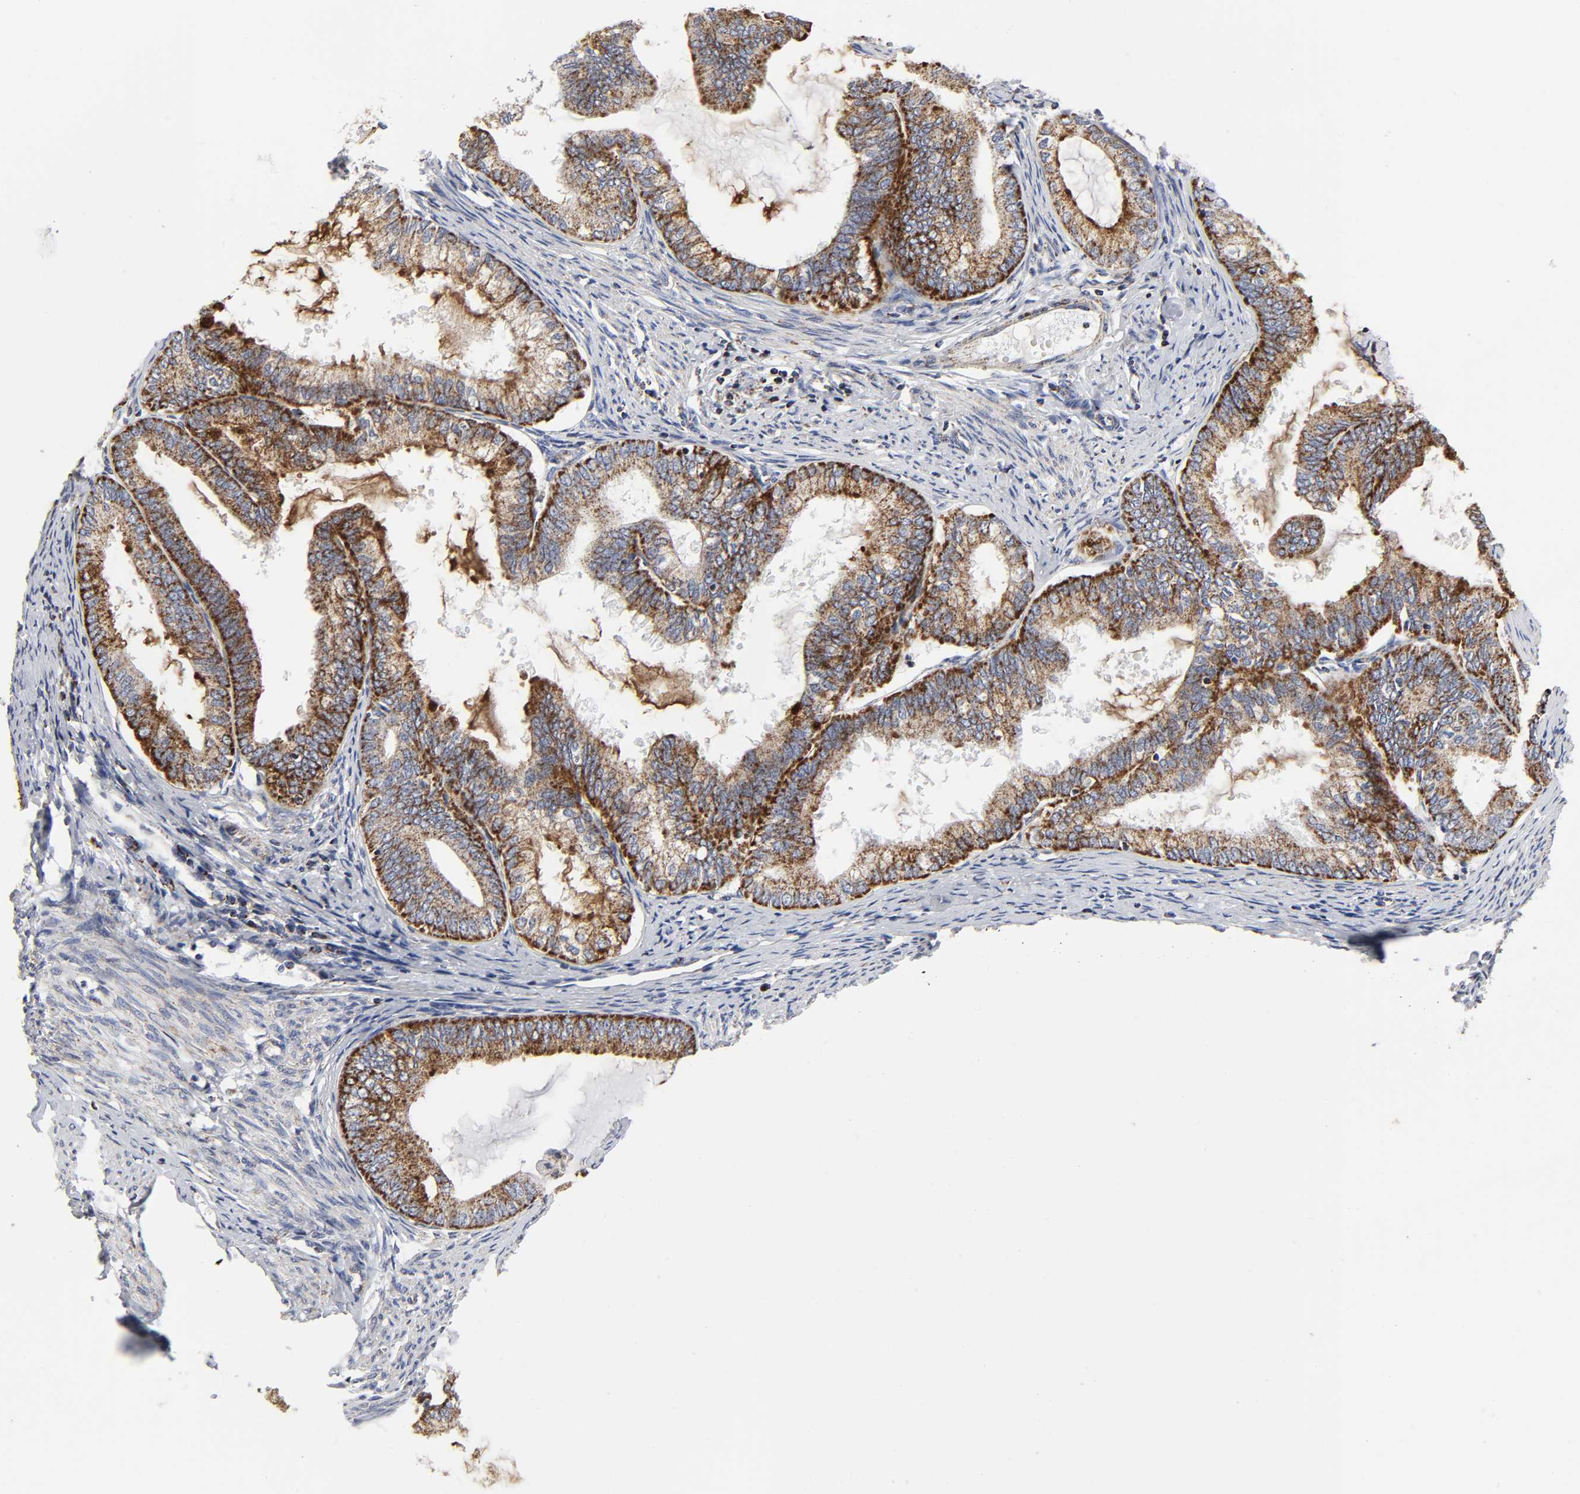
{"staining": {"intensity": "strong", "quantity": ">75%", "location": "cytoplasmic/membranous"}, "tissue": "endometrial cancer", "cell_type": "Tumor cells", "image_type": "cancer", "snomed": [{"axis": "morphology", "description": "Adenocarcinoma, NOS"}, {"axis": "topography", "description": "Endometrium"}], "caption": "Endometrial adenocarcinoma tissue shows strong cytoplasmic/membranous expression in approximately >75% of tumor cells, visualized by immunohistochemistry. The staining was performed using DAB to visualize the protein expression in brown, while the nuclei were stained in blue with hematoxylin (Magnification: 20x).", "gene": "AOPEP", "patient": {"sex": "female", "age": 86}}